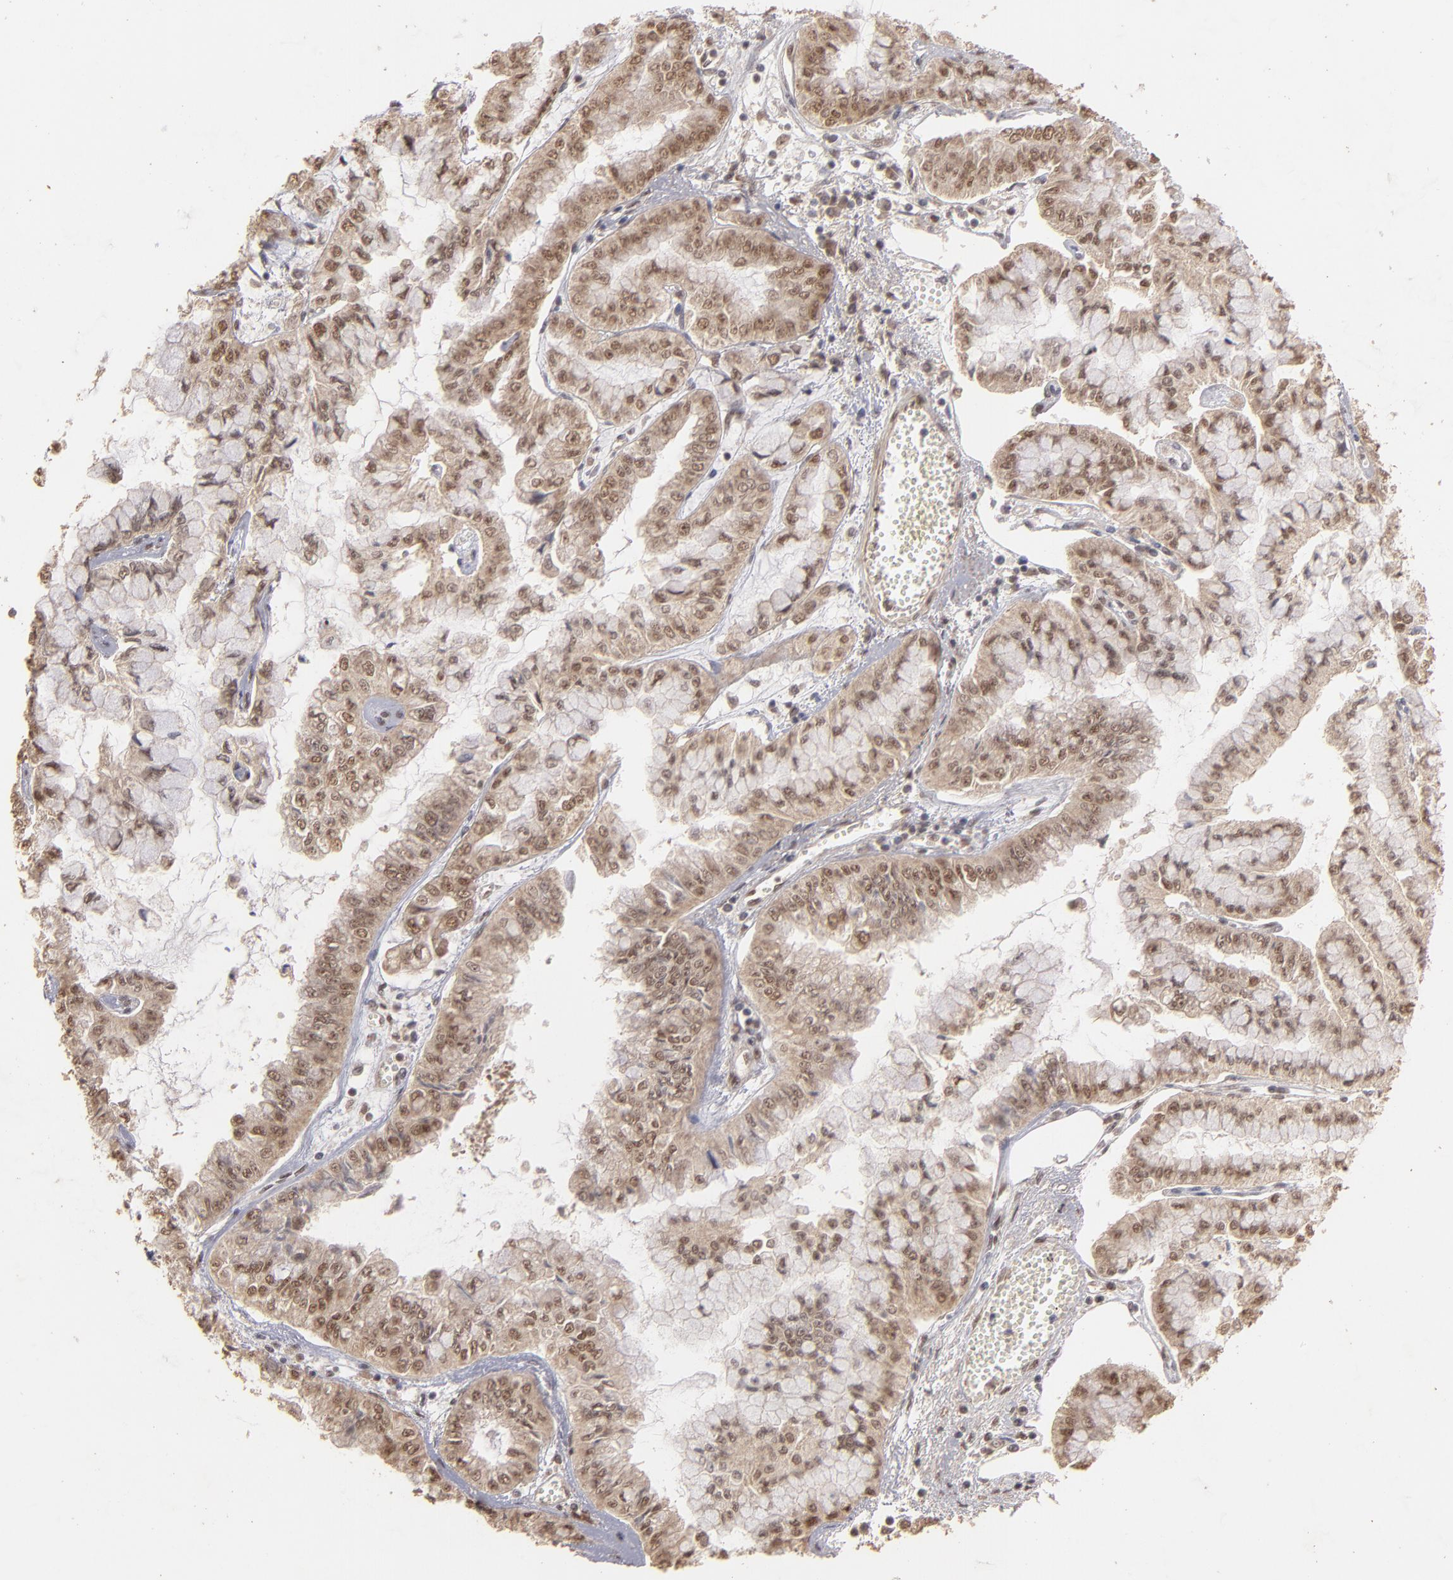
{"staining": {"intensity": "moderate", "quantity": ">75%", "location": "cytoplasmic/membranous,nuclear"}, "tissue": "liver cancer", "cell_type": "Tumor cells", "image_type": "cancer", "snomed": [{"axis": "morphology", "description": "Cholangiocarcinoma"}, {"axis": "topography", "description": "Liver"}], "caption": "A medium amount of moderate cytoplasmic/membranous and nuclear staining is seen in about >75% of tumor cells in cholangiocarcinoma (liver) tissue.", "gene": "CLOCK", "patient": {"sex": "female", "age": 79}}